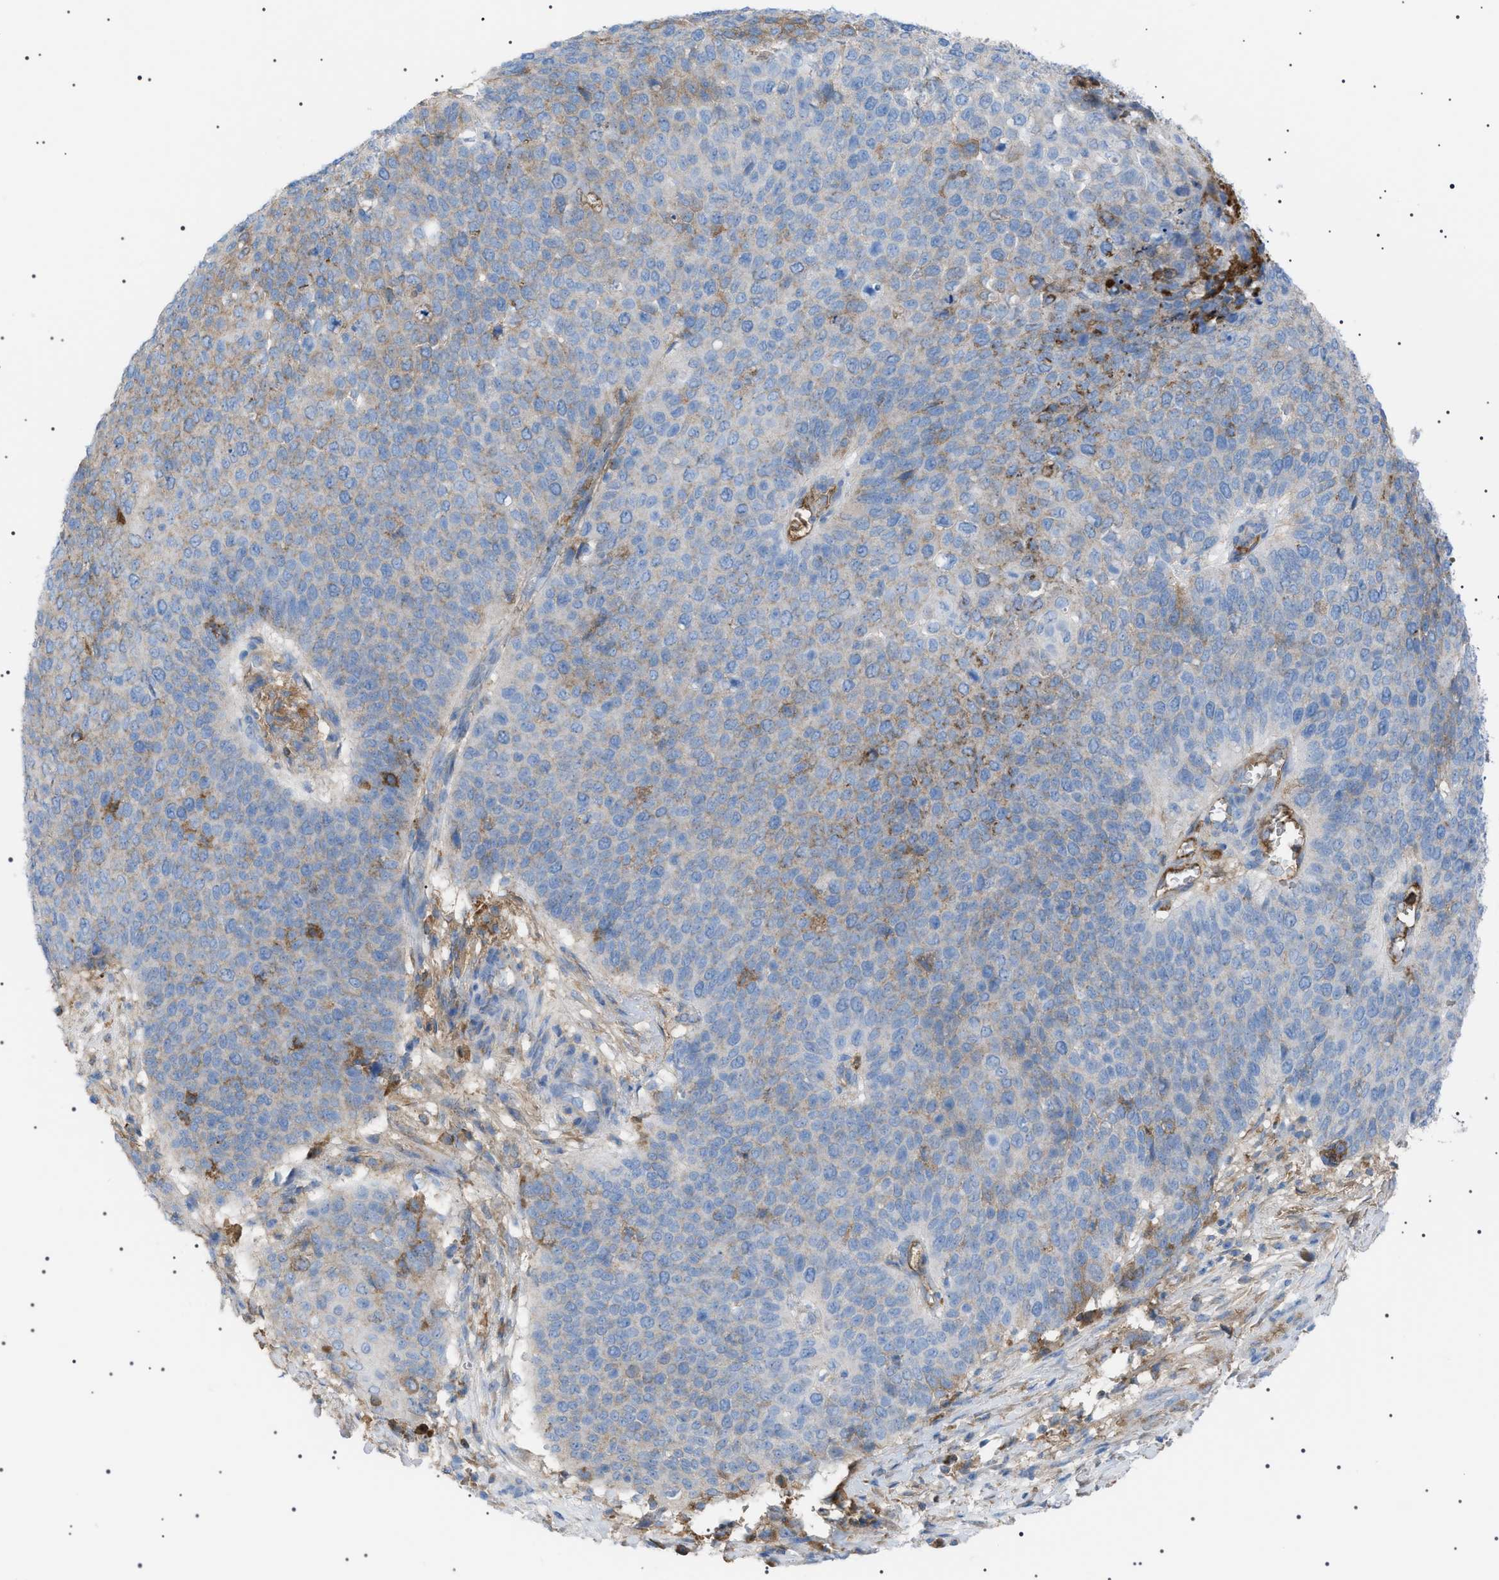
{"staining": {"intensity": "weak", "quantity": "25%-75%", "location": "cytoplasmic/membranous"}, "tissue": "cervical cancer", "cell_type": "Tumor cells", "image_type": "cancer", "snomed": [{"axis": "morphology", "description": "Squamous cell carcinoma, NOS"}, {"axis": "topography", "description": "Cervix"}], "caption": "A brown stain shows weak cytoplasmic/membranous expression of a protein in cervical cancer (squamous cell carcinoma) tumor cells.", "gene": "LPA", "patient": {"sex": "female", "age": 39}}